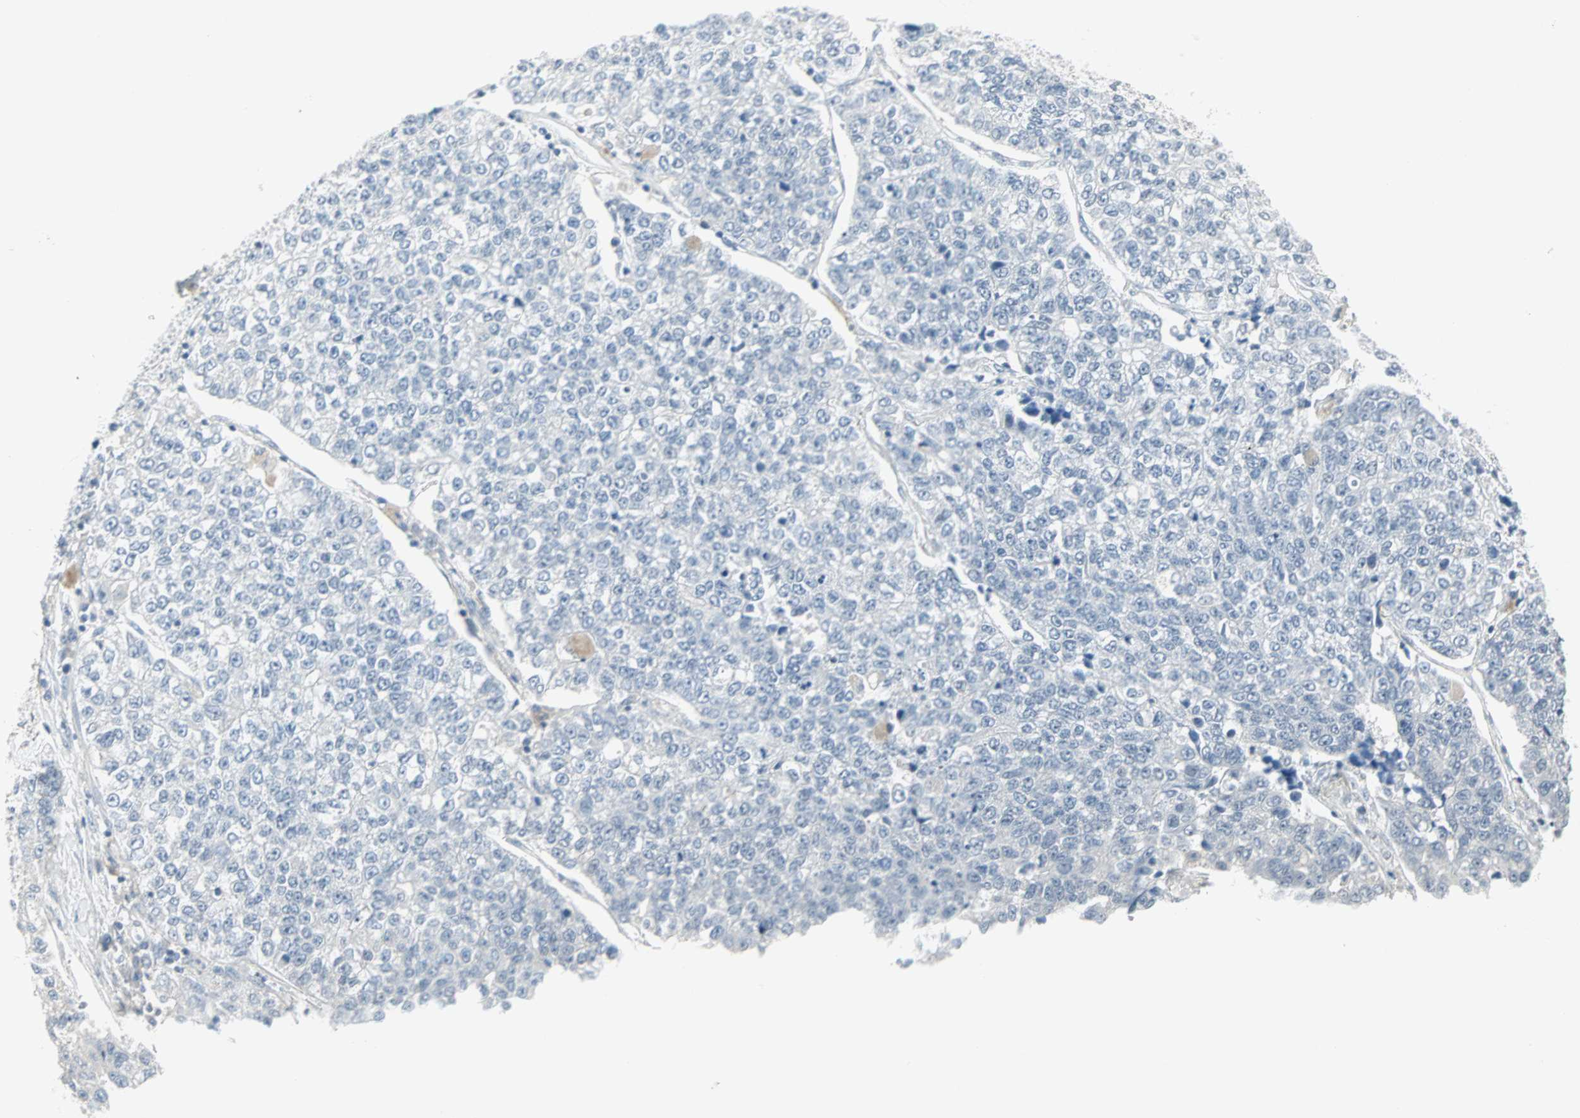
{"staining": {"intensity": "negative", "quantity": "none", "location": "none"}, "tissue": "lung cancer", "cell_type": "Tumor cells", "image_type": "cancer", "snomed": [{"axis": "morphology", "description": "Adenocarcinoma, NOS"}, {"axis": "topography", "description": "Lung"}], "caption": "A photomicrograph of lung cancer (adenocarcinoma) stained for a protein reveals no brown staining in tumor cells.", "gene": "PTPA", "patient": {"sex": "male", "age": 49}}